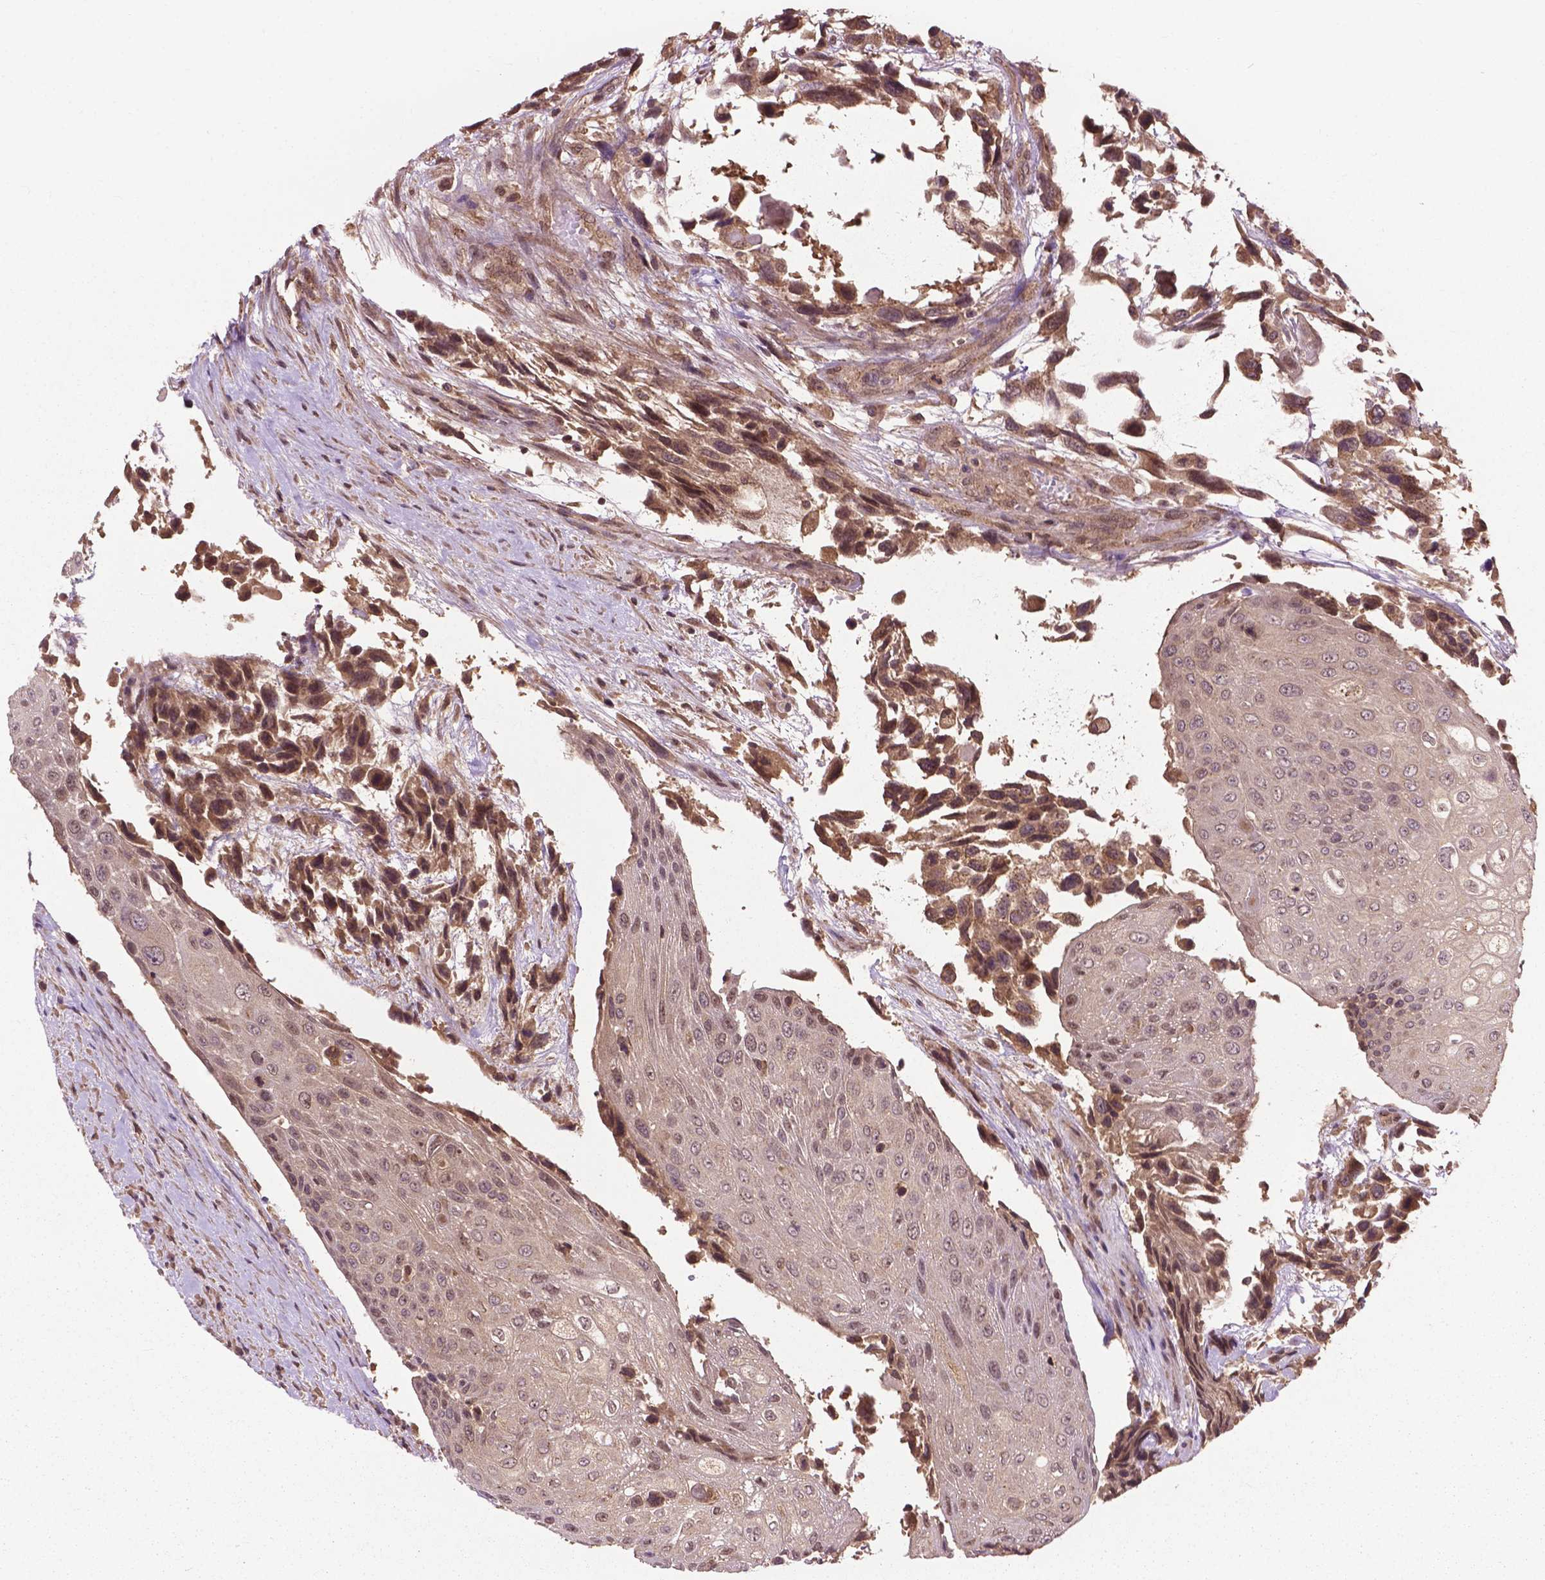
{"staining": {"intensity": "moderate", "quantity": ">75%", "location": "cytoplasmic/membranous"}, "tissue": "urothelial cancer", "cell_type": "Tumor cells", "image_type": "cancer", "snomed": [{"axis": "morphology", "description": "Urothelial carcinoma, High grade"}, {"axis": "topography", "description": "Urinary bladder"}], "caption": "Immunohistochemical staining of human high-grade urothelial carcinoma demonstrates medium levels of moderate cytoplasmic/membranous protein staining in about >75% of tumor cells.", "gene": "PPP1CB", "patient": {"sex": "female", "age": 70}}